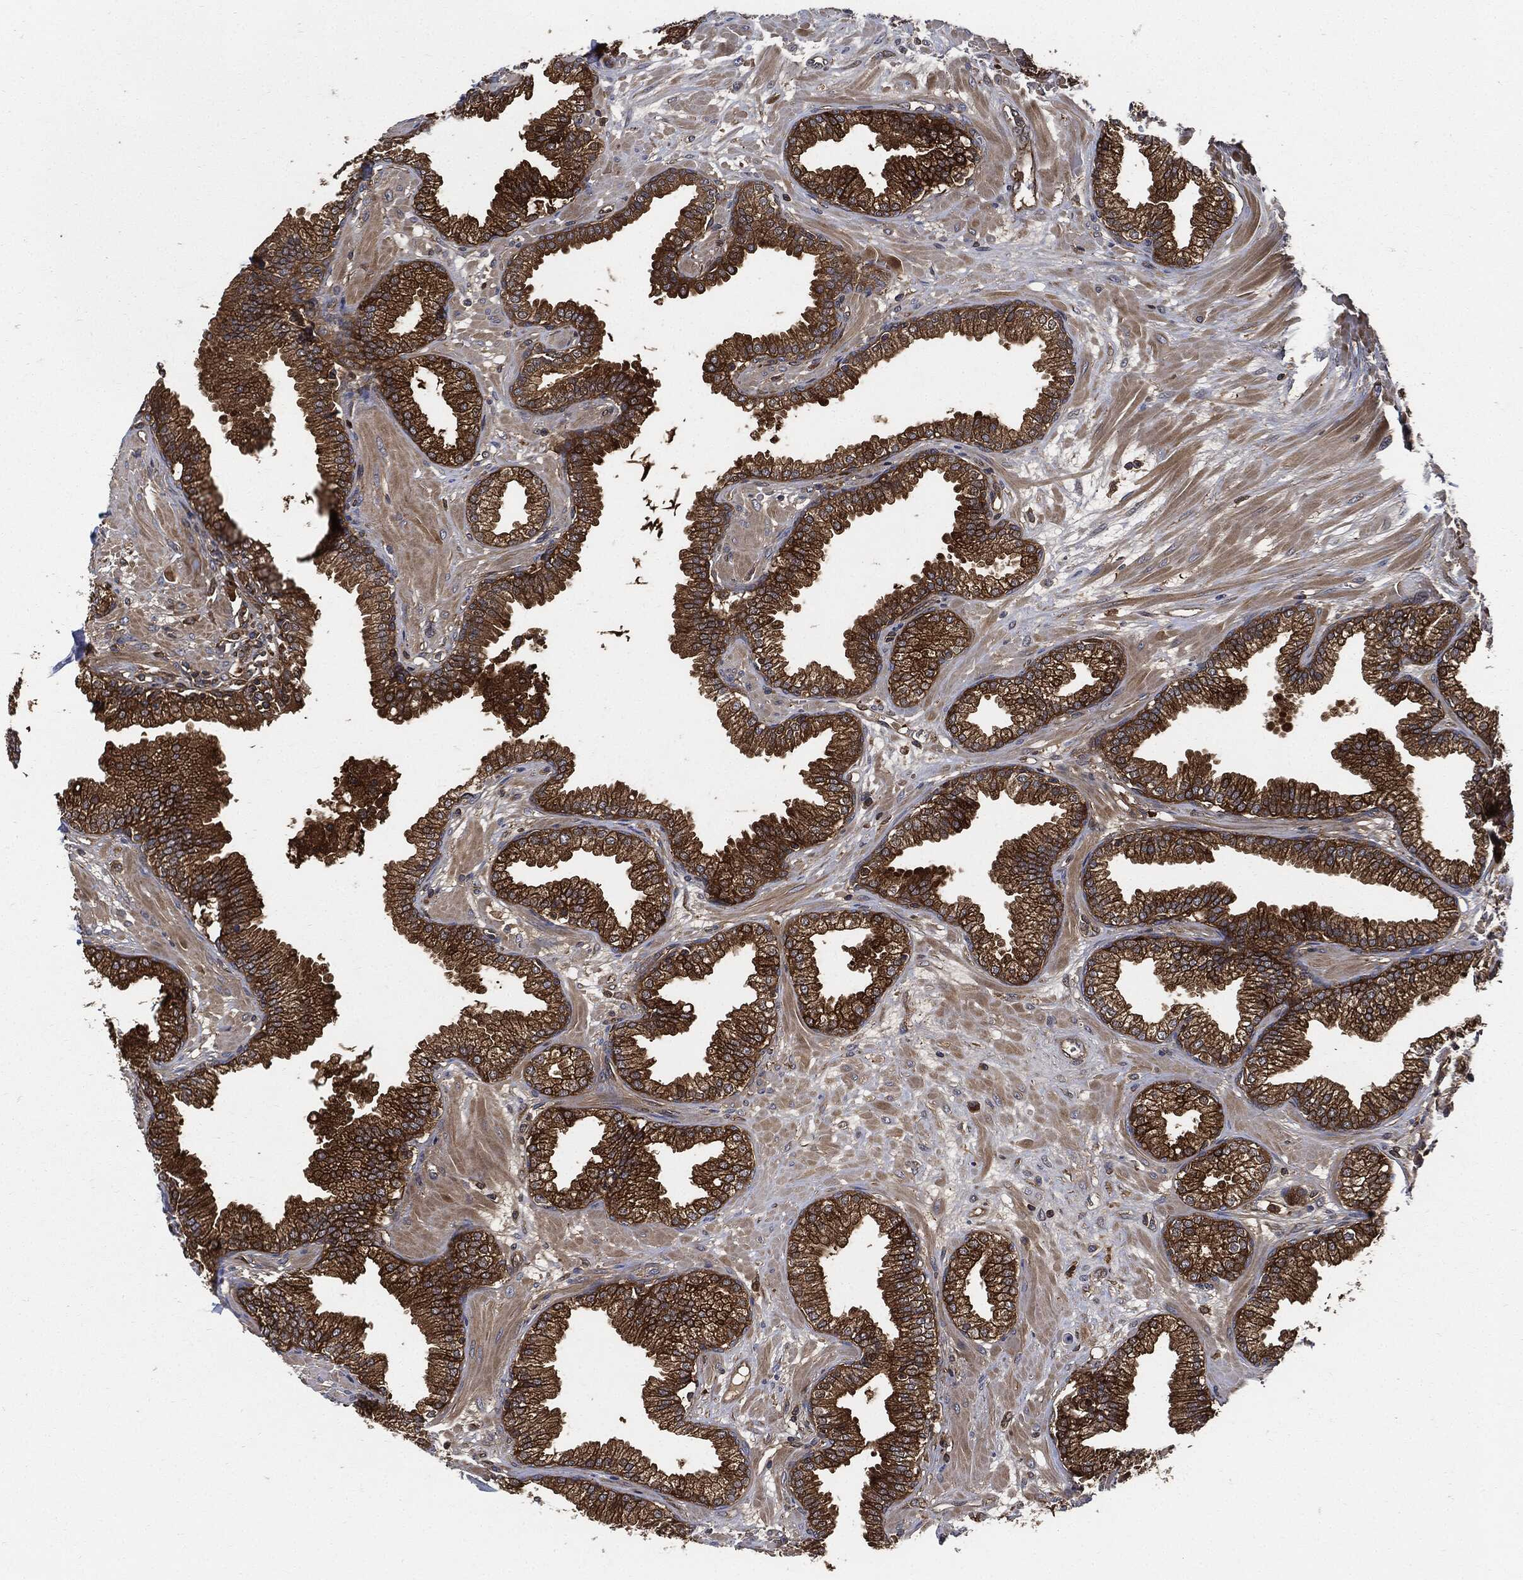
{"staining": {"intensity": "strong", "quantity": ">75%", "location": "cytoplasmic/membranous"}, "tissue": "prostate", "cell_type": "Glandular cells", "image_type": "normal", "snomed": [{"axis": "morphology", "description": "Normal tissue, NOS"}, {"axis": "topography", "description": "Prostate"}], "caption": "DAB (3,3'-diaminobenzidine) immunohistochemical staining of normal human prostate reveals strong cytoplasmic/membranous protein positivity in about >75% of glandular cells. The staining is performed using DAB (3,3'-diaminobenzidine) brown chromogen to label protein expression. The nuclei are counter-stained blue using hematoxylin.", "gene": "XPNPEP1", "patient": {"sex": "male", "age": 64}}